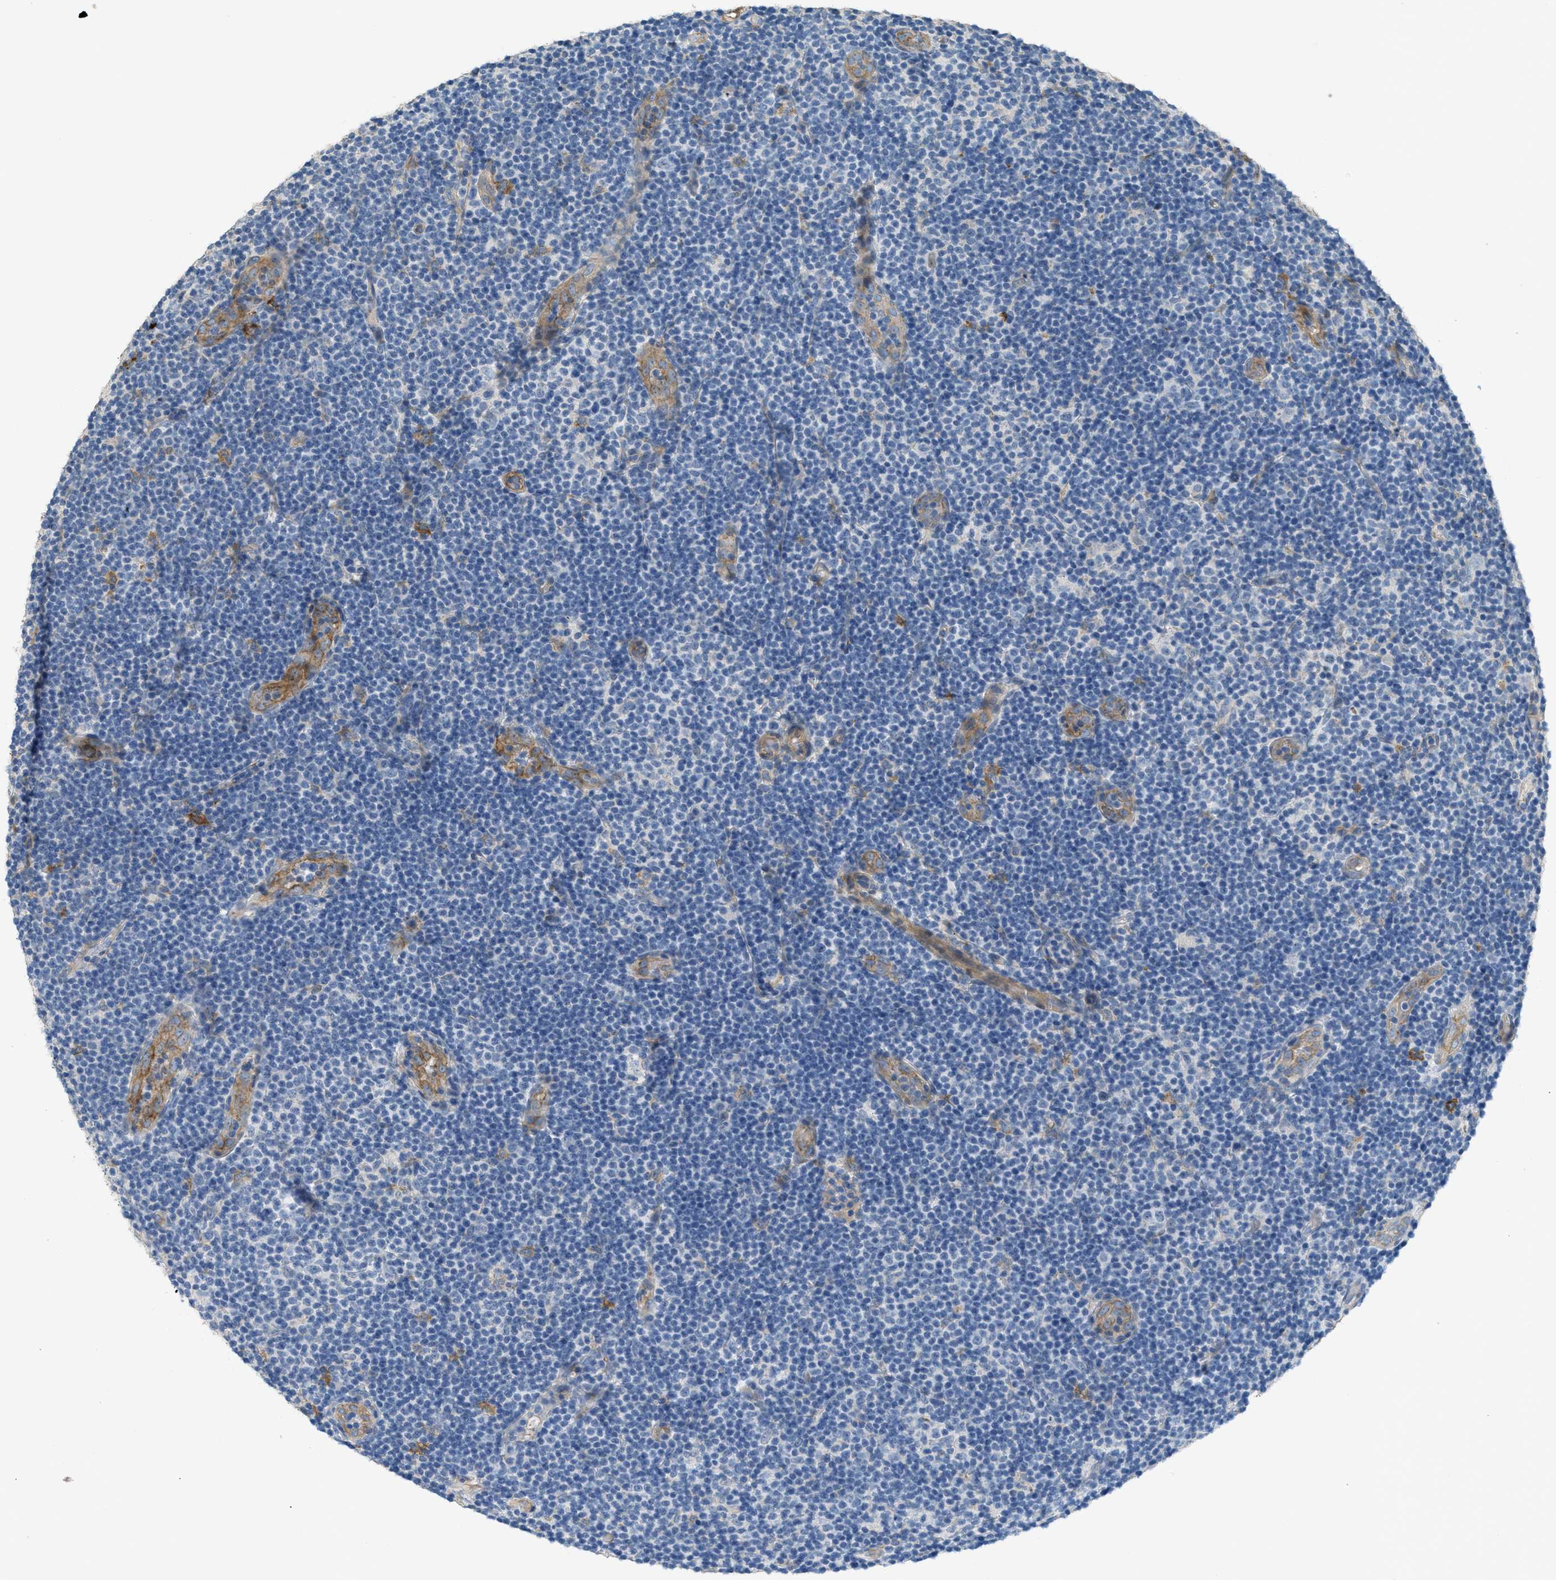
{"staining": {"intensity": "negative", "quantity": "none", "location": "none"}, "tissue": "lymphoma", "cell_type": "Tumor cells", "image_type": "cancer", "snomed": [{"axis": "morphology", "description": "Malignant lymphoma, non-Hodgkin's type, Low grade"}, {"axis": "topography", "description": "Lymph node"}], "caption": "Low-grade malignant lymphoma, non-Hodgkin's type was stained to show a protein in brown. There is no significant positivity in tumor cells.", "gene": "ADCY5", "patient": {"sex": "male", "age": 83}}